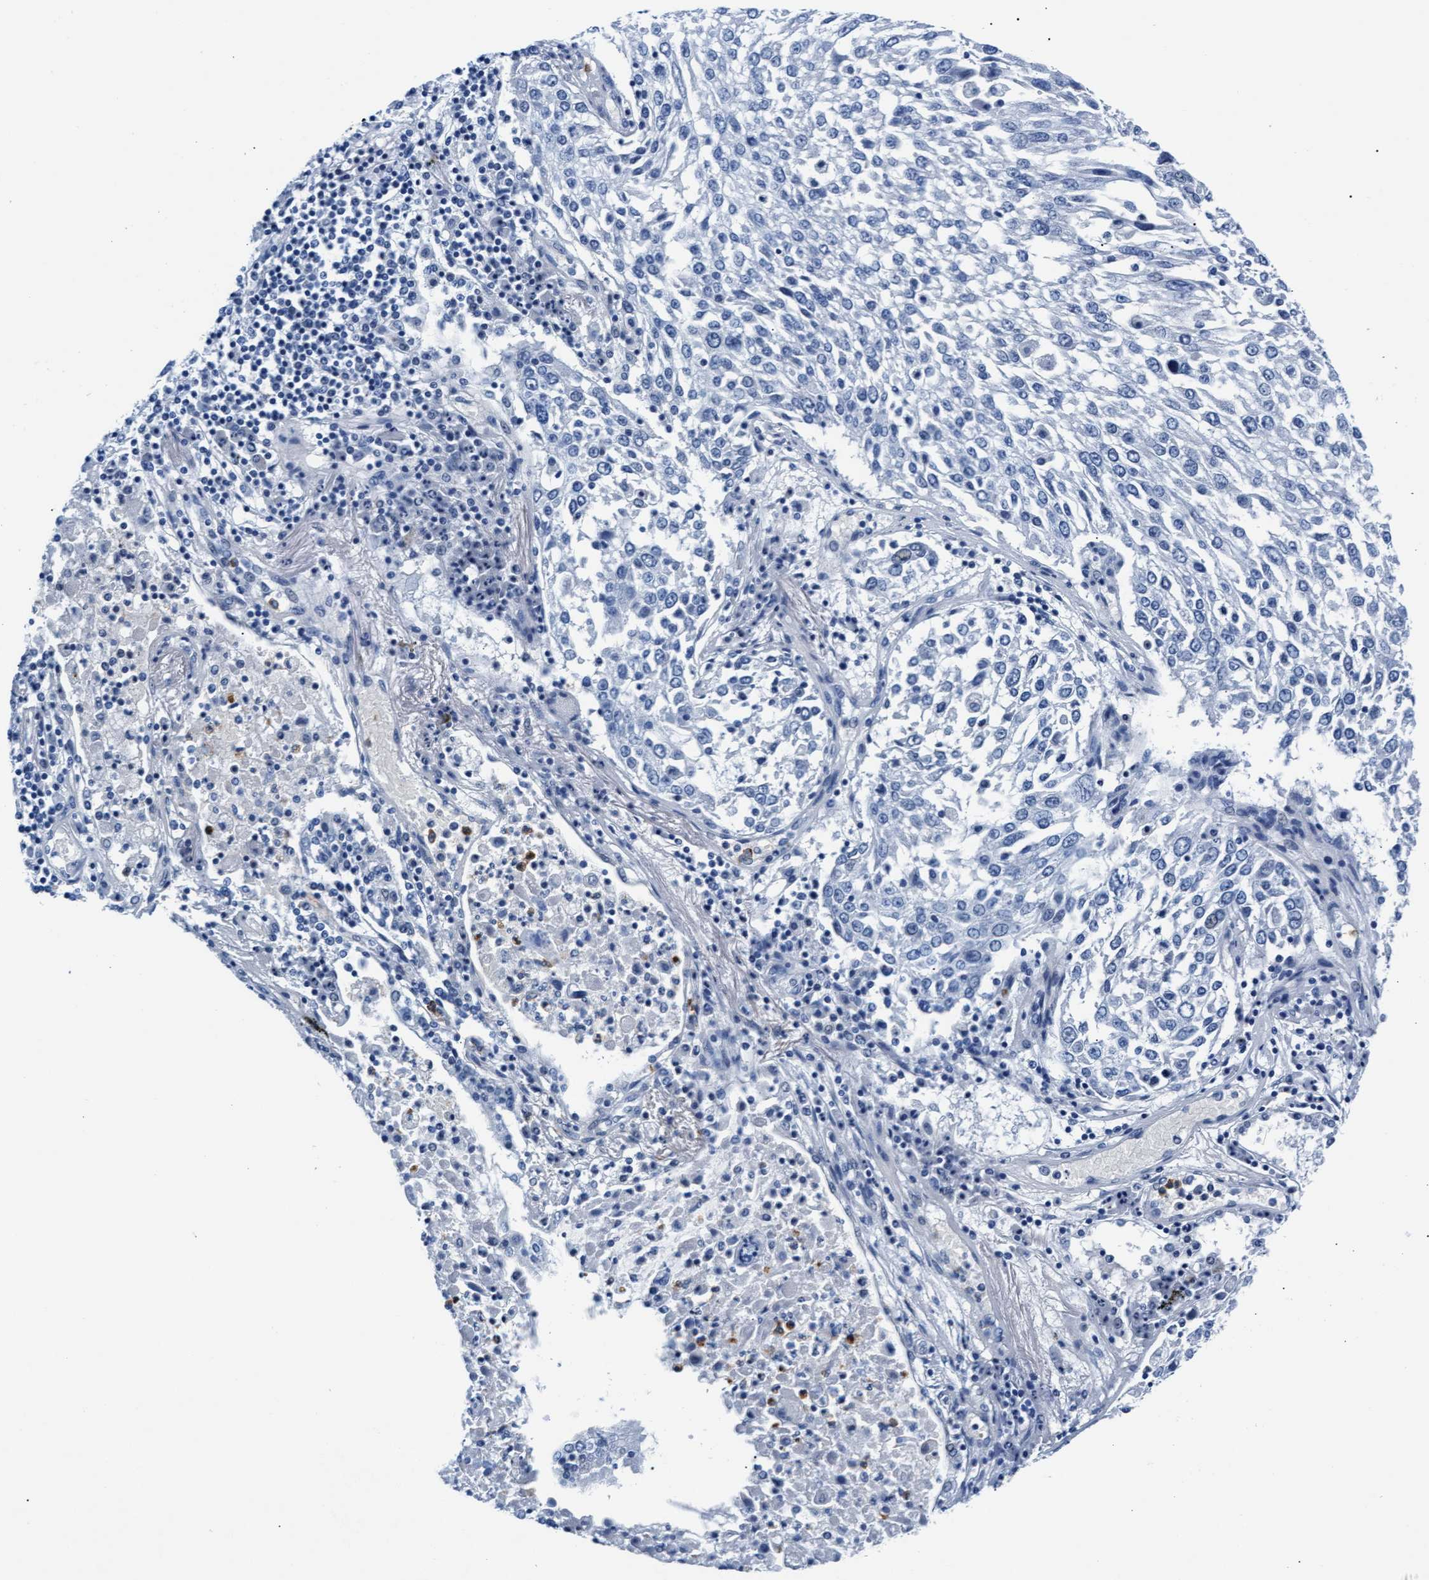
{"staining": {"intensity": "negative", "quantity": "none", "location": "none"}, "tissue": "lung cancer", "cell_type": "Tumor cells", "image_type": "cancer", "snomed": [{"axis": "morphology", "description": "Squamous cell carcinoma, NOS"}, {"axis": "topography", "description": "Lung"}], "caption": "IHC photomicrograph of squamous cell carcinoma (lung) stained for a protein (brown), which shows no expression in tumor cells.", "gene": "MMP8", "patient": {"sex": "male", "age": 65}}